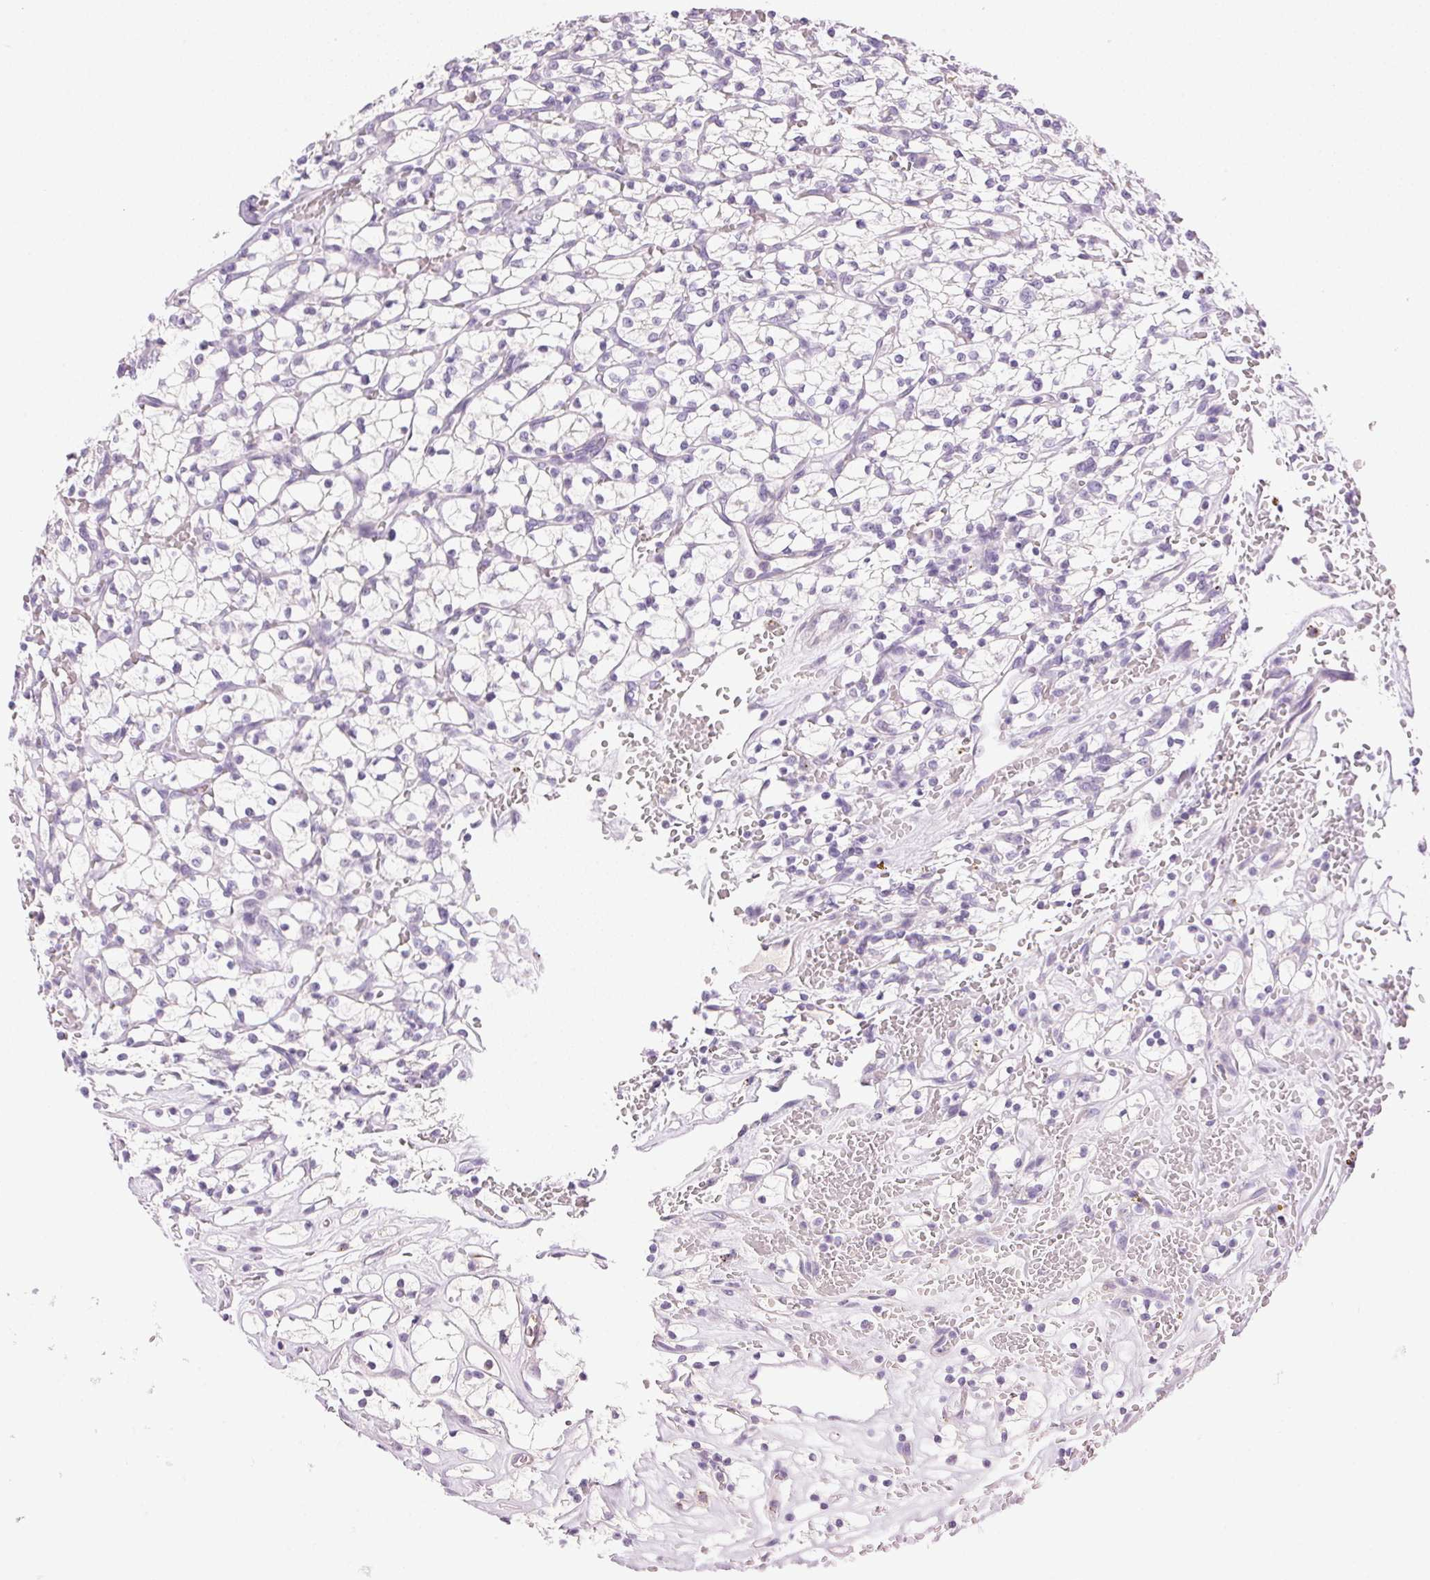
{"staining": {"intensity": "negative", "quantity": "none", "location": "none"}, "tissue": "renal cancer", "cell_type": "Tumor cells", "image_type": "cancer", "snomed": [{"axis": "morphology", "description": "Adenocarcinoma, NOS"}, {"axis": "topography", "description": "Kidney"}], "caption": "Immunohistochemistry (IHC) micrograph of neoplastic tissue: adenocarcinoma (renal) stained with DAB demonstrates no significant protein positivity in tumor cells.", "gene": "HSD17B2", "patient": {"sex": "female", "age": 64}}